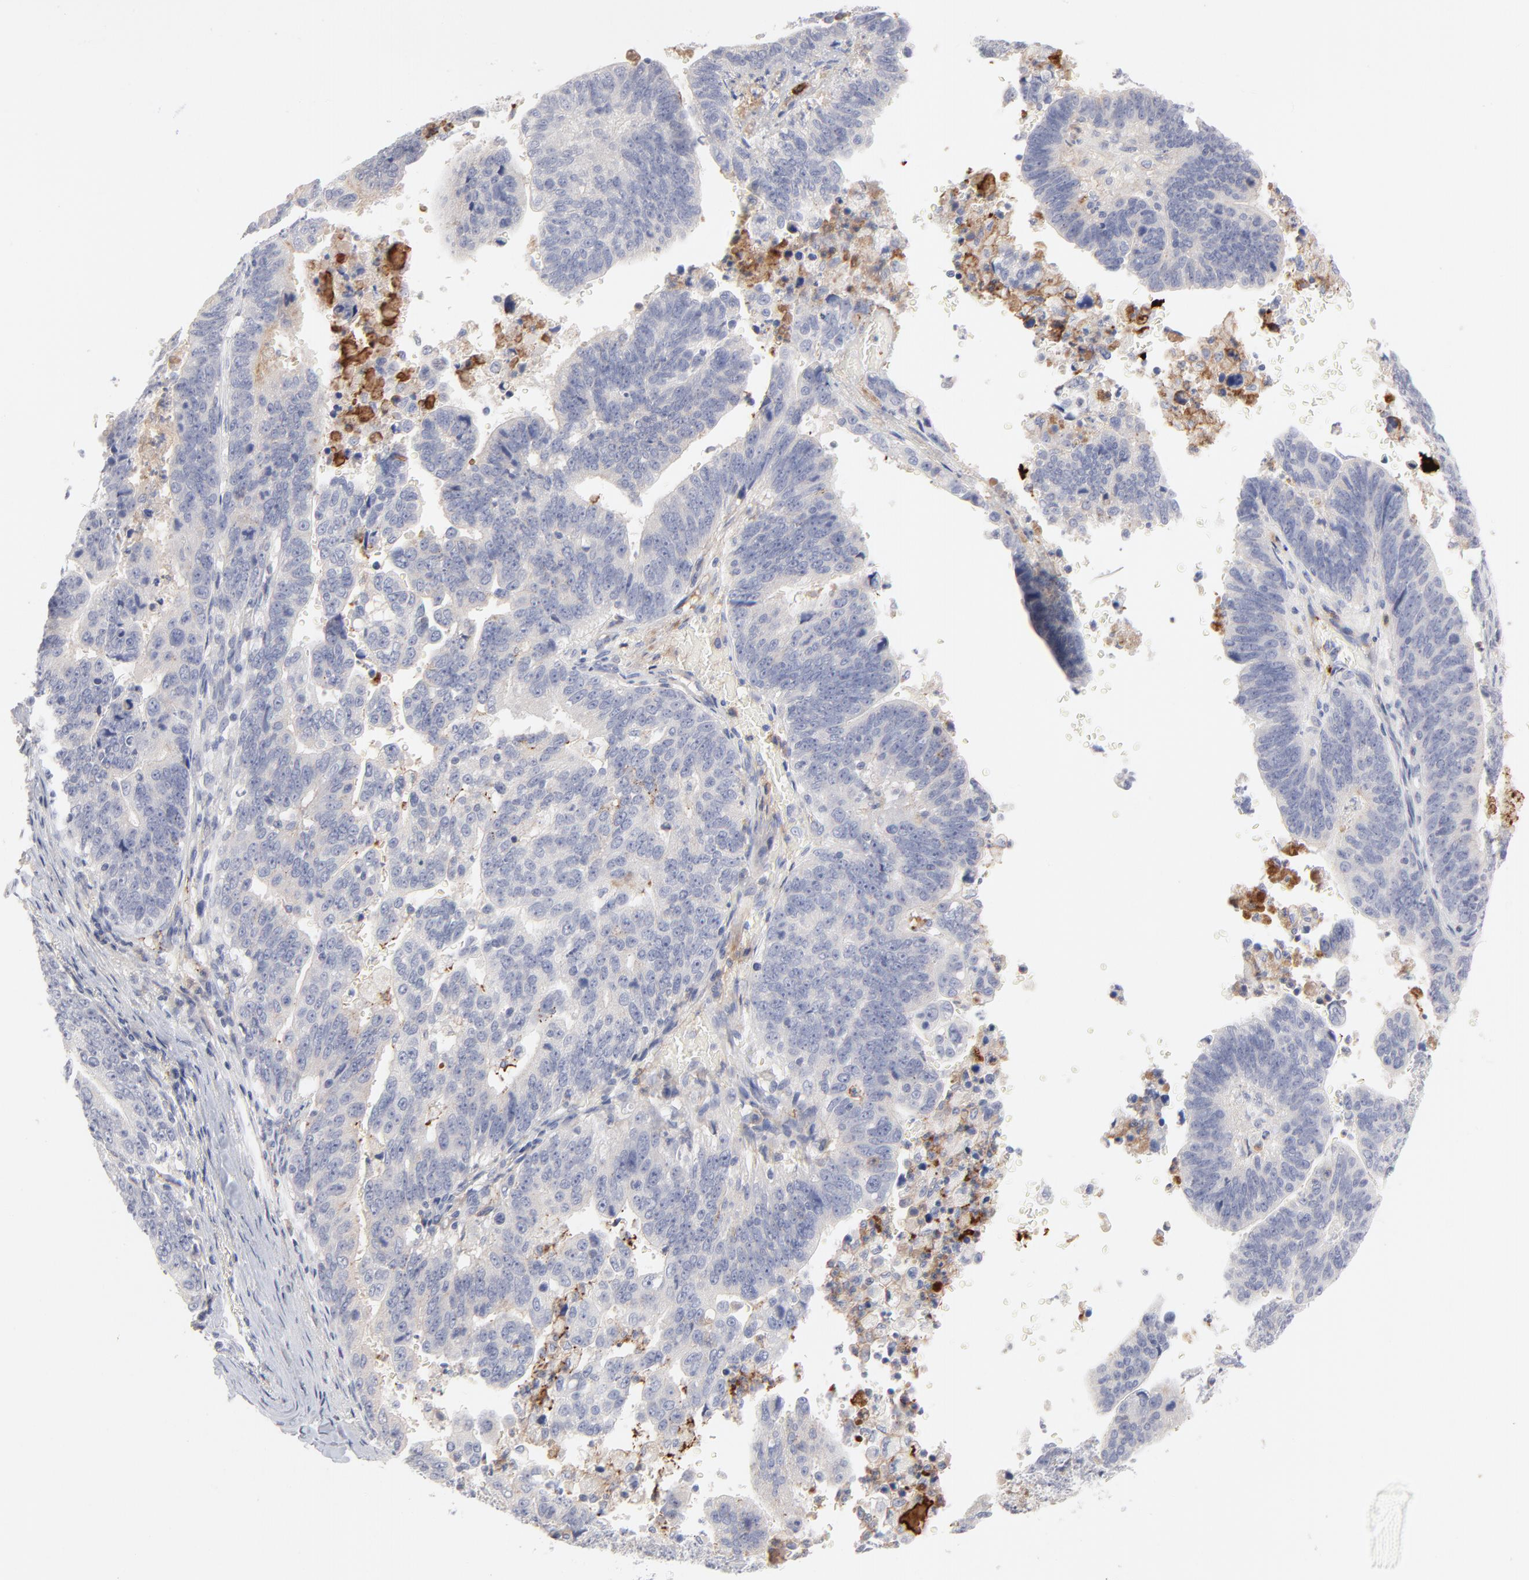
{"staining": {"intensity": "negative", "quantity": "none", "location": "none"}, "tissue": "stomach cancer", "cell_type": "Tumor cells", "image_type": "cancer", "snomed": [{"axis": "morphology", "description": "Adenocarcinoma, NOS"}, {"axis": "topography", "description": "Stomach, upper"}], "caption": "Immunohistochemical staining of human stomach cancer (adenocarcinoma) reveals no significant staining in tumor cells.", "gene": "CCR3", "patient": {"sex": "female", "age": 50}}